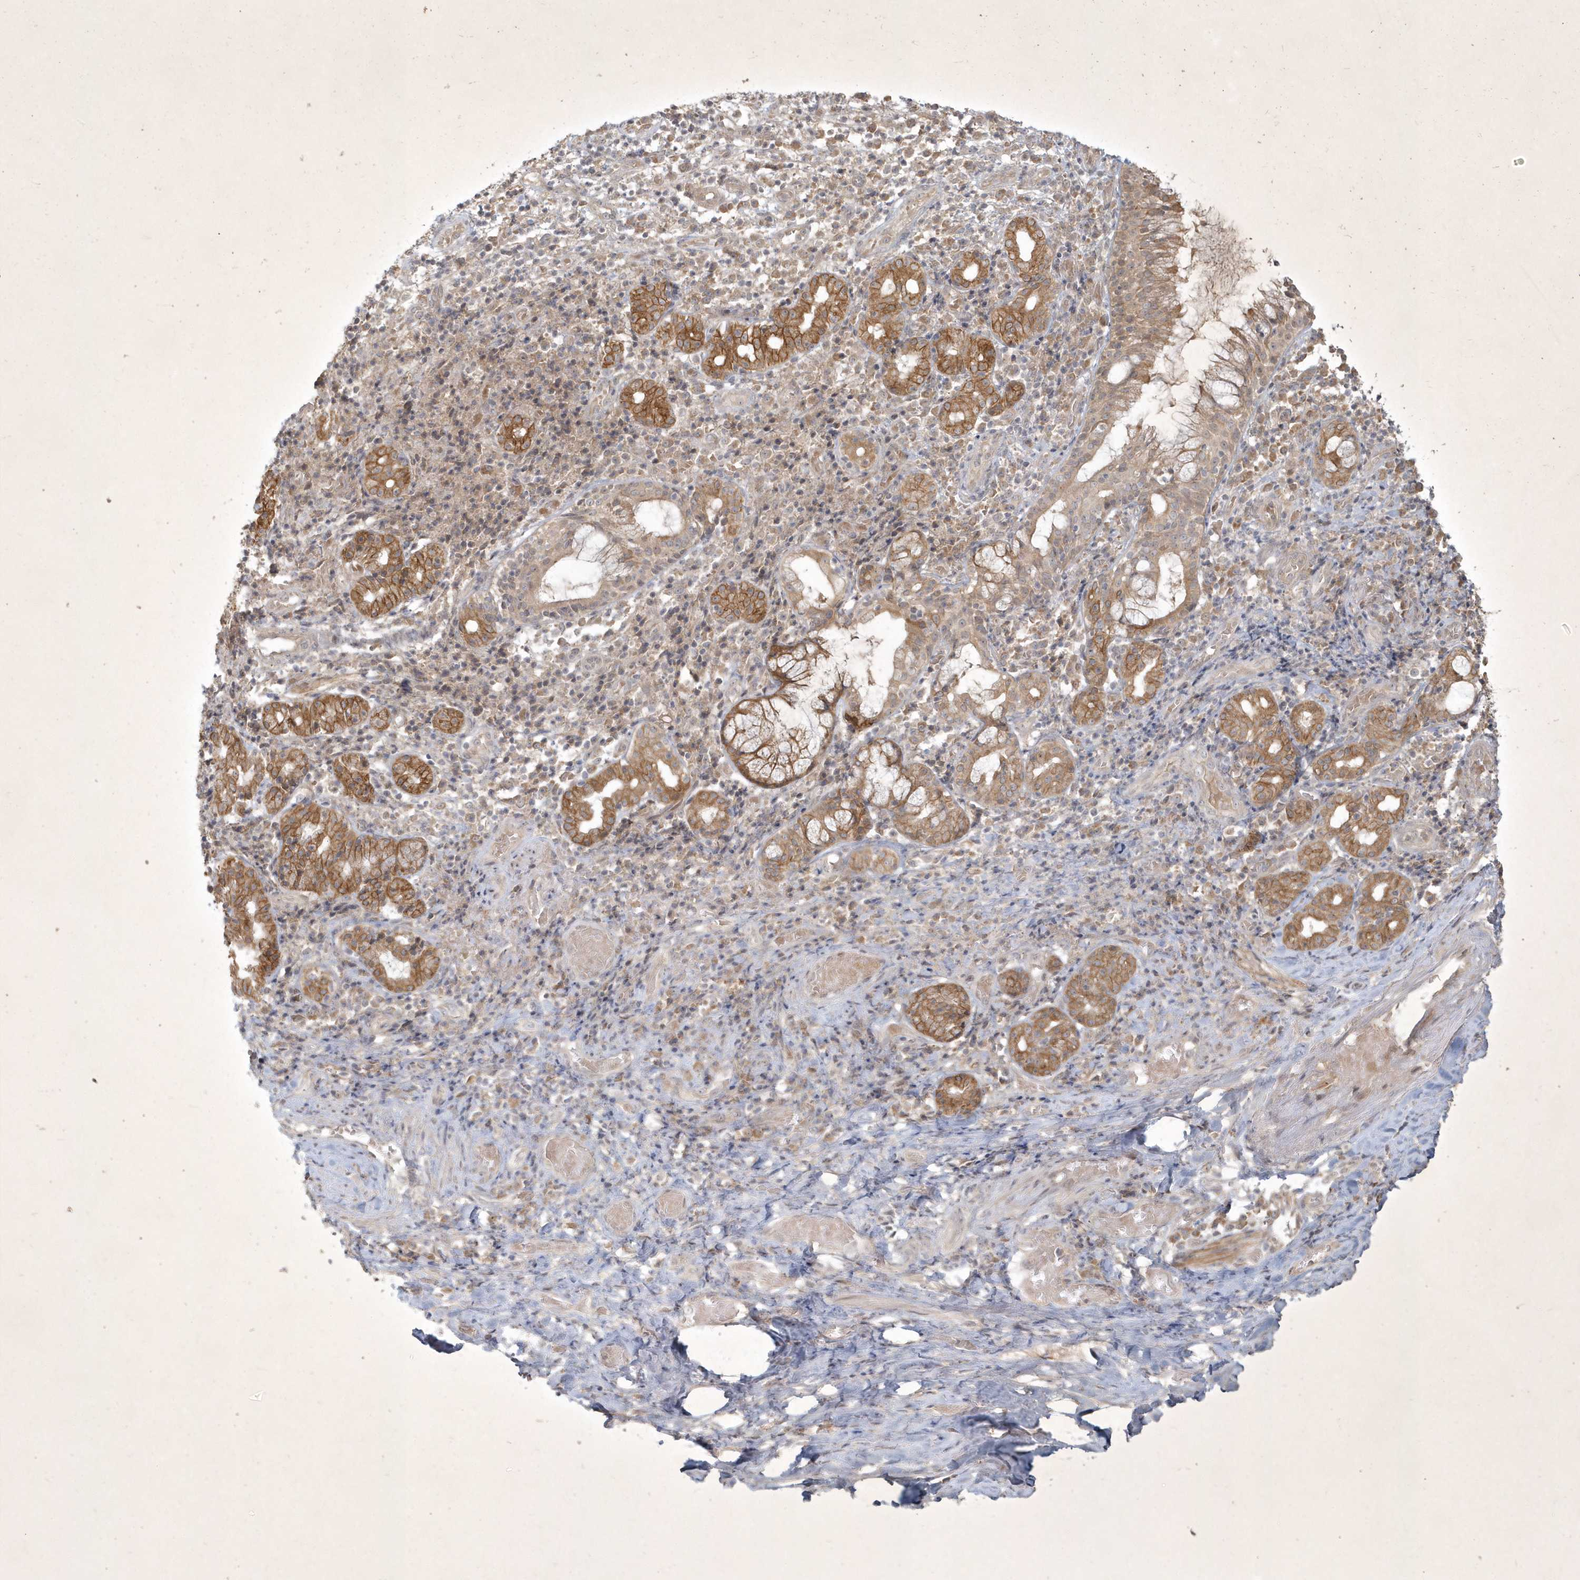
{"staining": {"intensity": "weak", "quantity": ">75%", "location": "cytoplasmic/membranous"}, "tissue": "adipose tissue", "cell_type": "Adipocytes", "image_type": "normal", "snomed": [{"axis": "morphology", "description": "Normal tissue, NOS"}, {"axis": "morphology", "description": "Basal cell carcinoma"}, {"axis": "topography", "description": "Cartilage tissue"}, {"axis": "topography", "description": "Nasopharynx"}, {"axis": "topography", "description": "Oral tissue"}], "caption": "Protein expression analysis of unremarkable adipose tissue demonstrates weak cytoplasmic/membranous staining in about >75% of adipocytes.", "gene": "BOD1L2", "patient": {"sex": "female", "age": 77}}